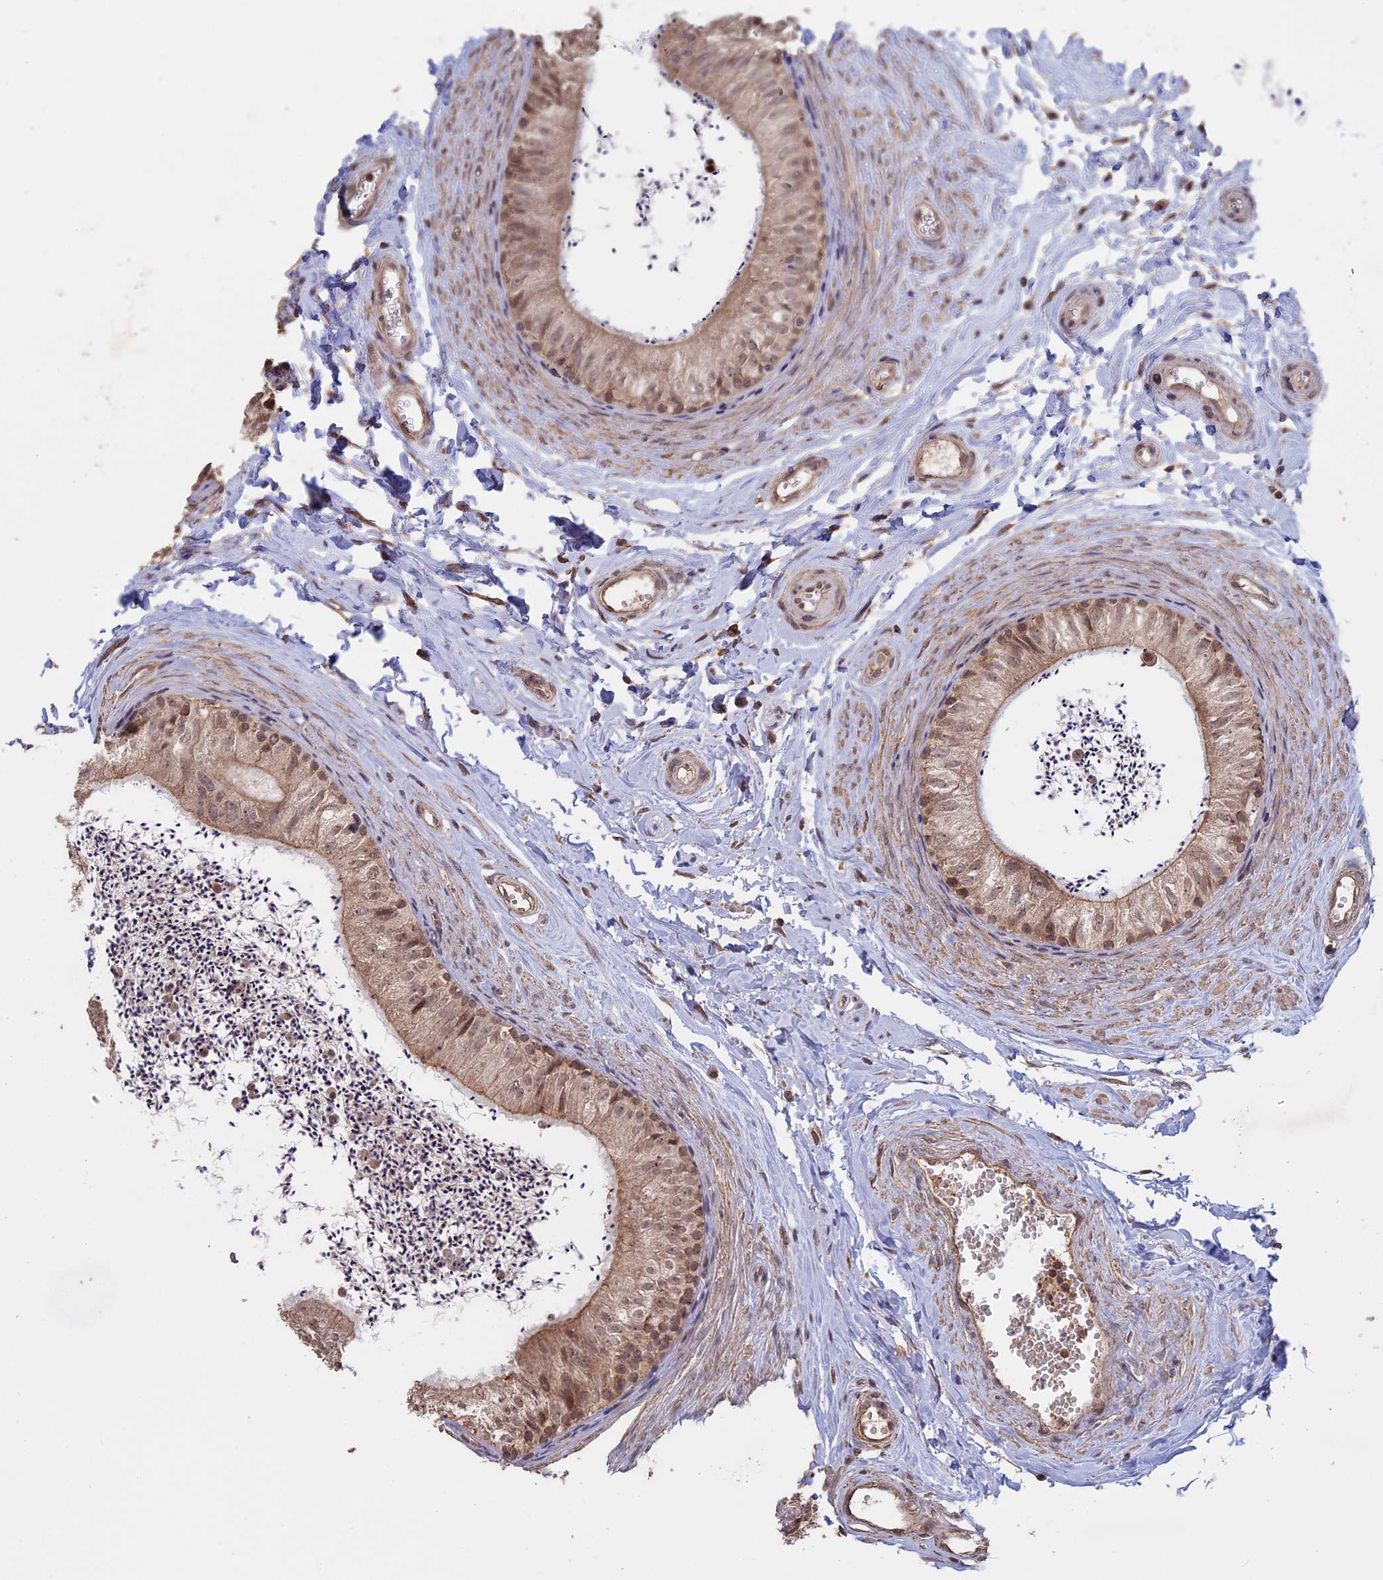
{"staining": {"intensity": "moderate", "quantity": ">75%", "location": "cytoplasmic/membranous,nuclear"}, "tissue": "epididymis", "cell_type": "Glandular cells", "image_type": "normal", "snomed": [{"axis": "morphology", "description": "Normal tissue, NOS"}, {"axis": "topography", "description": "Epididymis"}], "caption": "Protein analysis of normal epididymis displays moderate cytoplasmic/membranous,nuclear positivity in about >75% of glandular cells.", "gene": "FAM210B", "patient": {"sex": "male", "age": 56}}